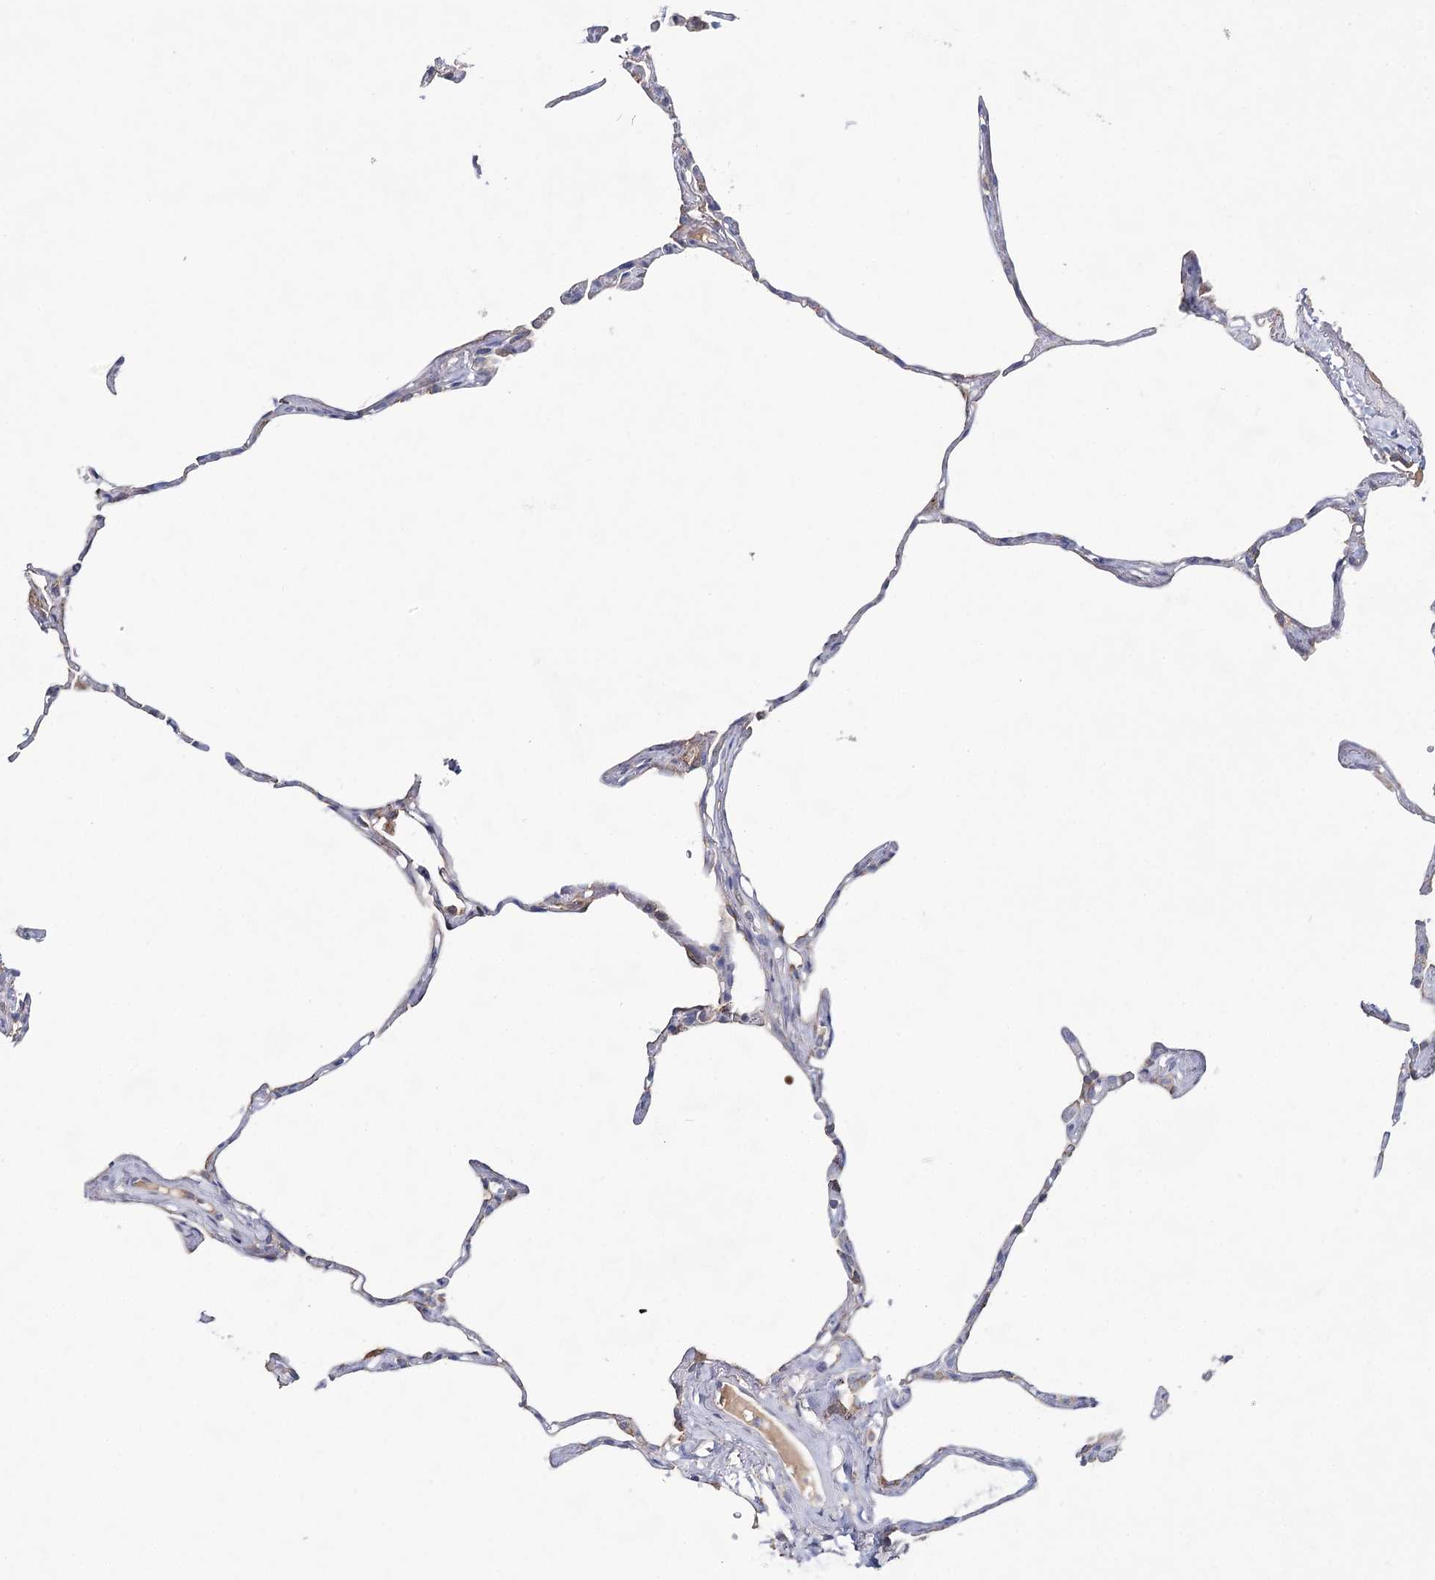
{"staining": {"intensity": "weak", "quantity": "<25%", "location": "cytoplasmic/membranous"}, "tissue": "lung", "cell_type": "Alveolar cells", "image_type": "normal", "snomed": [{"axis": "morphology", "description": "Normal tissue, NOS"}, {"axis": "topography", "description": "Lung"}], "caption": "Immunohistochemistry (IHC) of normal human lung shows no positivity in alveolar cells. (Brightfield microscopy of DAB (3,3'-diaminobenzidine) immunohistochemistry at high magnification).", "gene": "ARHGAP44", "patient": {"sex": "male", "age": 65}}